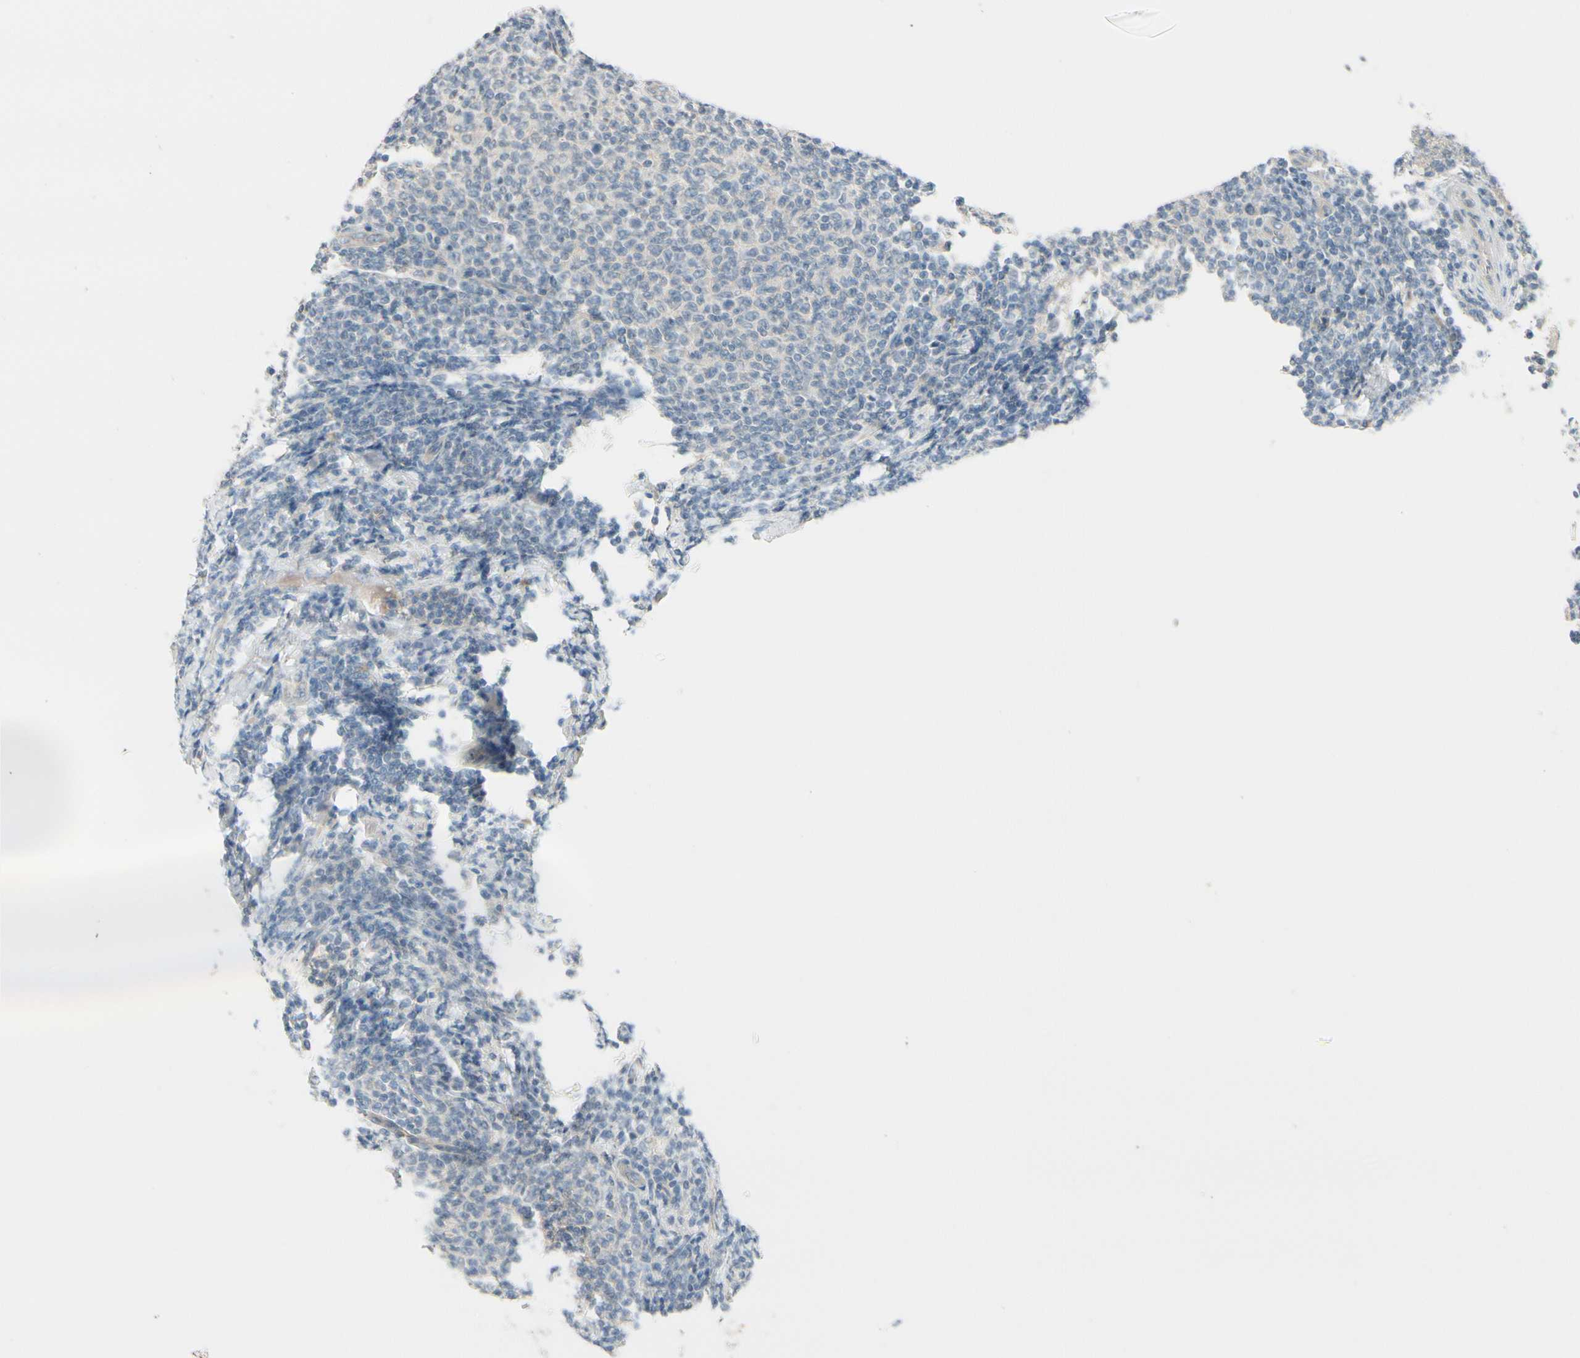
{"staining": {"intensity": "negative", "quantity": "none", "location": "none"}, "tissue": "lymphoma", "cell_type": "Tumor cells", "image_type": "cancer", "snomed": [{"axis": "morphology", "description": "Malignant lymphoma, non-Hodgkin's type, Low grade"}, {"axis": "topography", "description": "Lymph node"}], "caption": "This is an IHC image of malignant lymphoma, non-Hodgkin's type (low-grade). There is no expression in tumor cells.", "gene": "FGF10", "patient": {"sex": "male", "age": 66}}